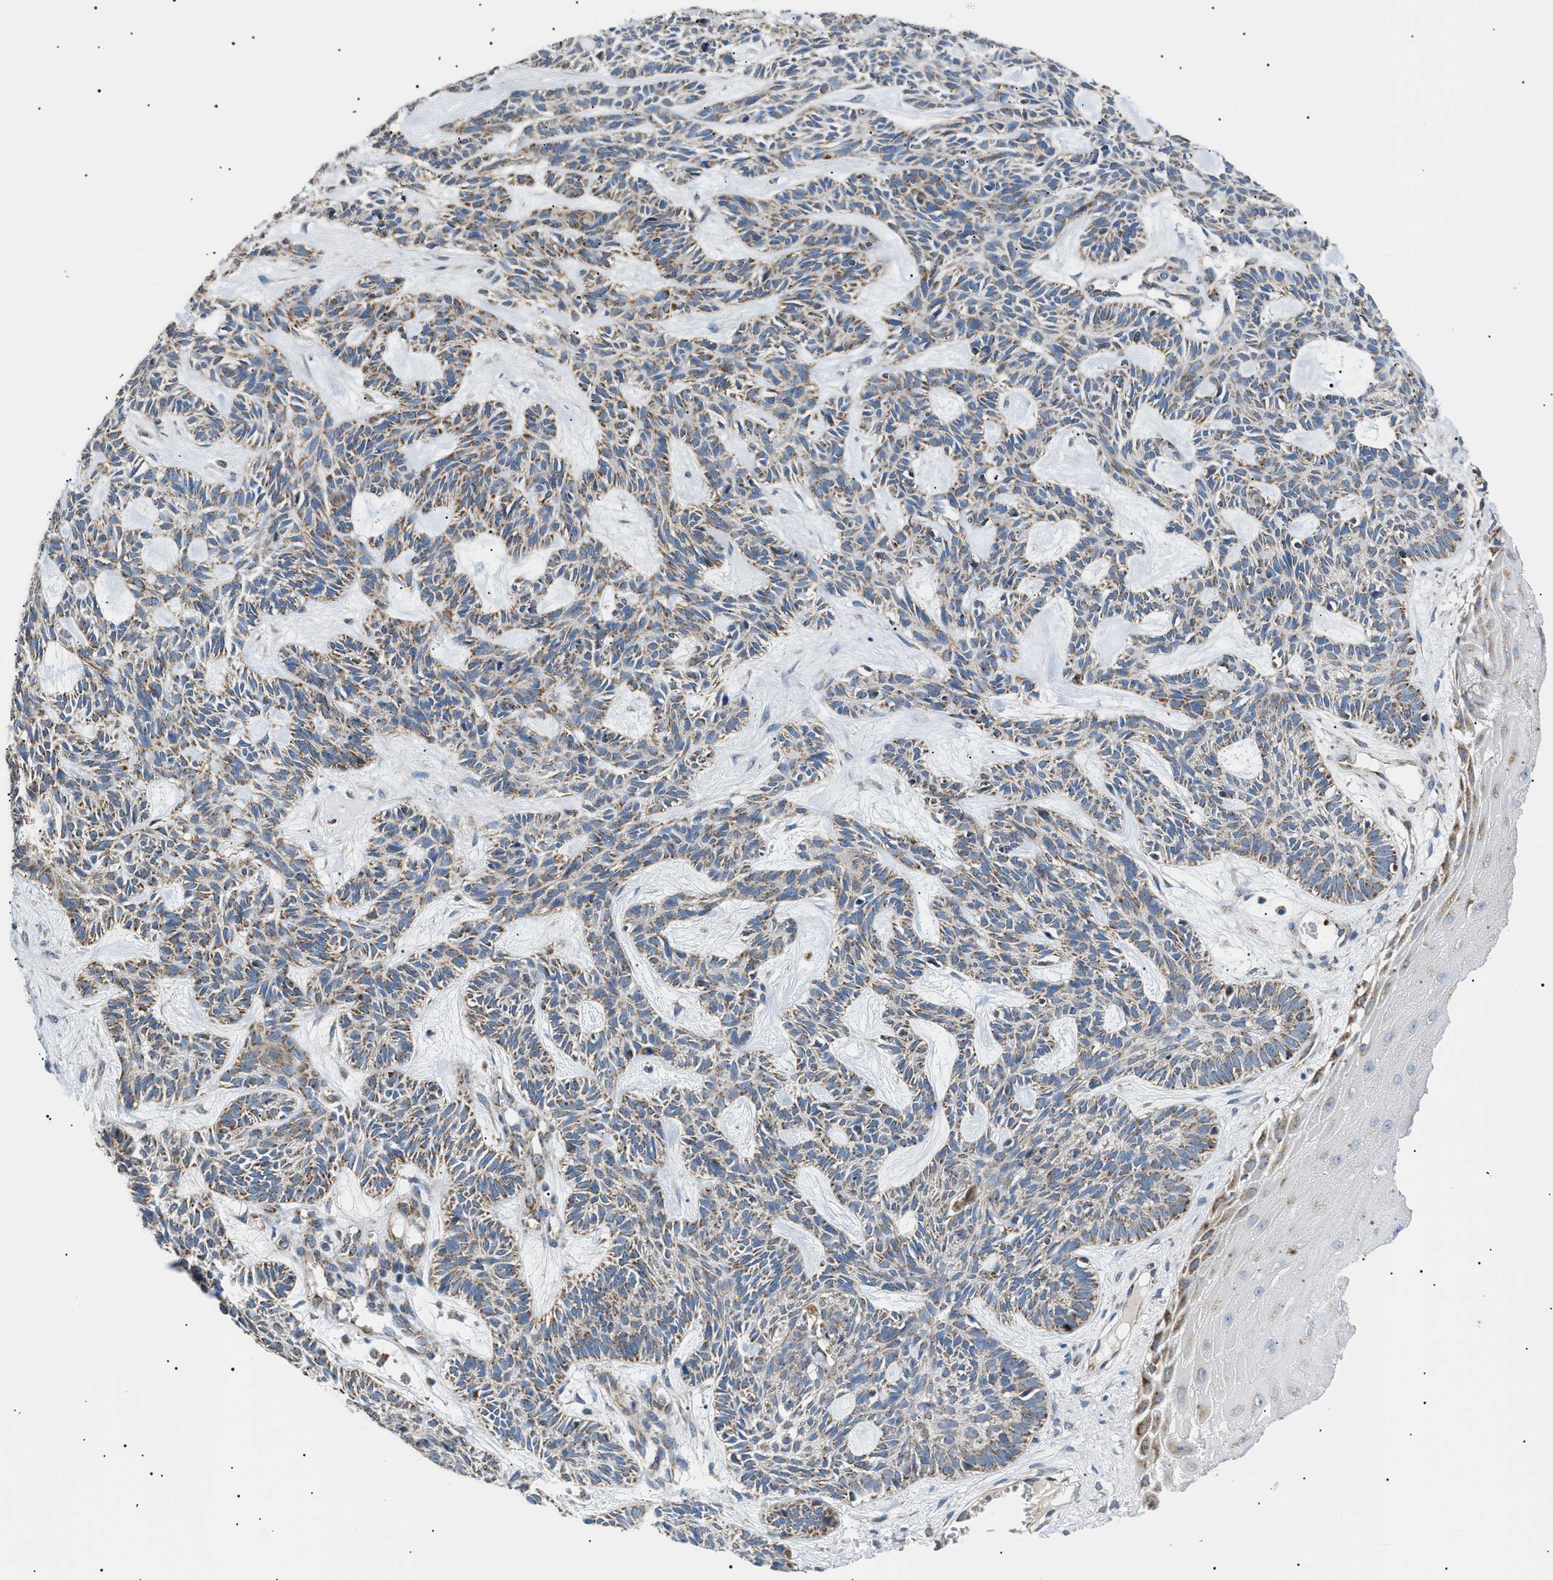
{"staining": {"intensity": "moderate", "quantity": ">75%", "location": "cytoplasmic/membranous"}, "tissue": "skin cancer", "cell_type": "Tumor cells", "image_type": "cancer", "snomed": [{"axis": "morphology", "description": "Basal cell carcinoma"}, {"axis": "topography", "description": "Skin"}], "caption": "Immunohistochemistry (IHC) of human skin basal cell carcinoma reveals medium levels of moderate cytoplasmic/membranous expression in about >75% of tumor cells. The staining is performed using DAB brown chromogen to label protein expression. The nuclei are counter-stained blue using hematoxylin.", "gene": "TOMM6", "patient": {"sex": "male", "age": 67}}